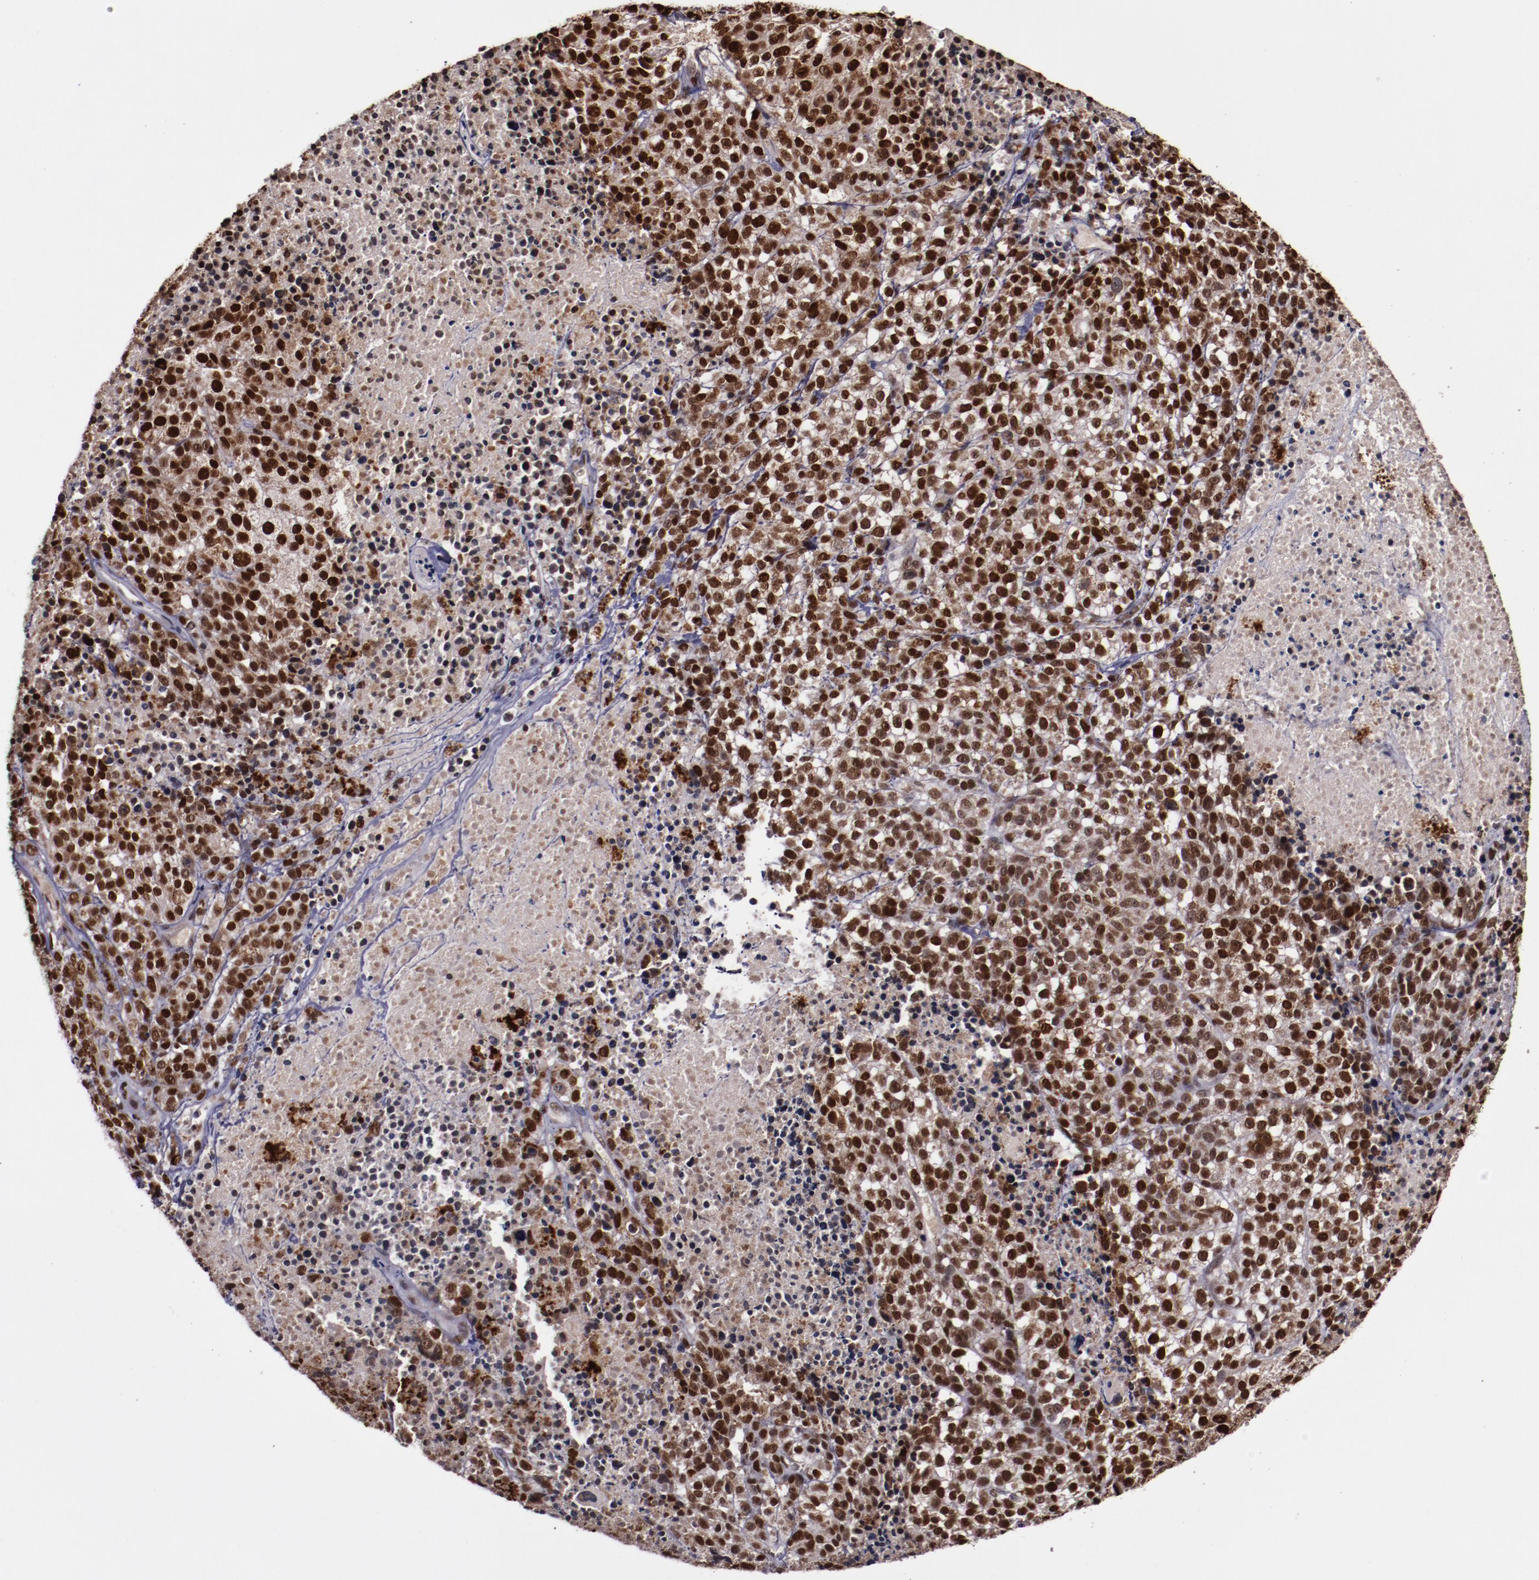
{"staining": {"intensity": "strong", "quantity": ">75%", "location": "cytoplasmic/membranous,nuclear"}, "tissue": "melanoma", "cell_type": "Tumor cells", "image_type": "cancer", "snomed": [{"axis": "morphology", "description": "Malignant melanoma, Metastatic site"}, {"axis": "topography", "description": "Cerebral cortex"}], "caption": "Human melanoma stained with a protein marker exhibits strong staining in tumor cells.", "gene": "CHEK2", "patient": {"sex": "female", "age": 52}}